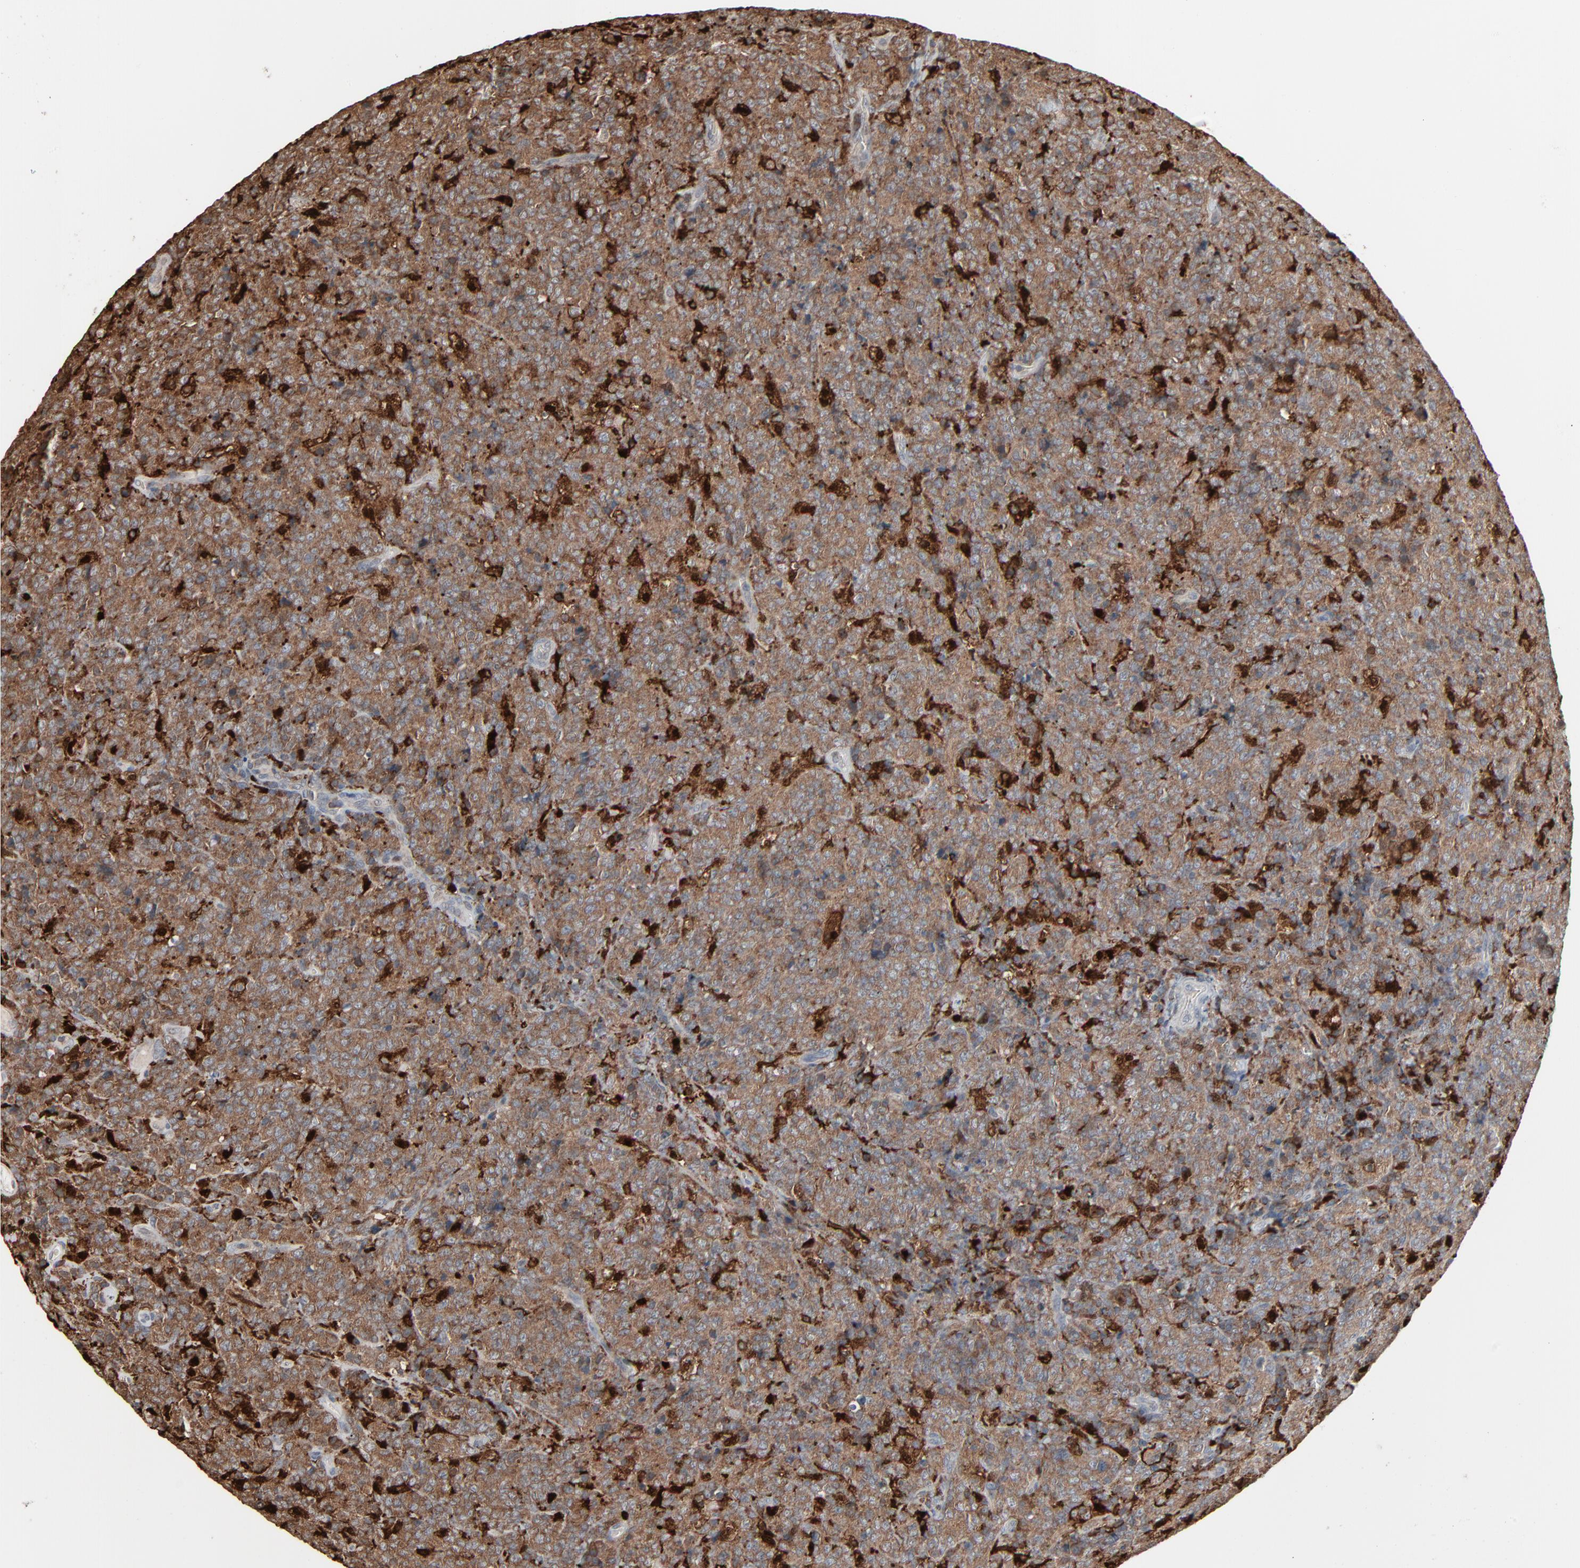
{"staining": {"intensity": "weak", "quantity": ">75%", "location": "cytoplasmic/membranous"}, "tissue": "lymphoma", "cell_type": "Tumor cells", "image_type": "cancer", "snomed": [{"axis": "morphology", "description": "Malignant lymphoma, non-Hodgkin's type, High grade"}, {"axis": "topography", "description": "Tonsil"}], "caption": "A histopathology image of human lymphoma stained for a protein shows weak cytoplasmic/membranous brown staining in tumor cells. Immunohistochemistry stains the protein of interest in brown and the nuclei are stained blue.", "gene": "DOCK8", "patient": {"sex": "female", "age": 36}}